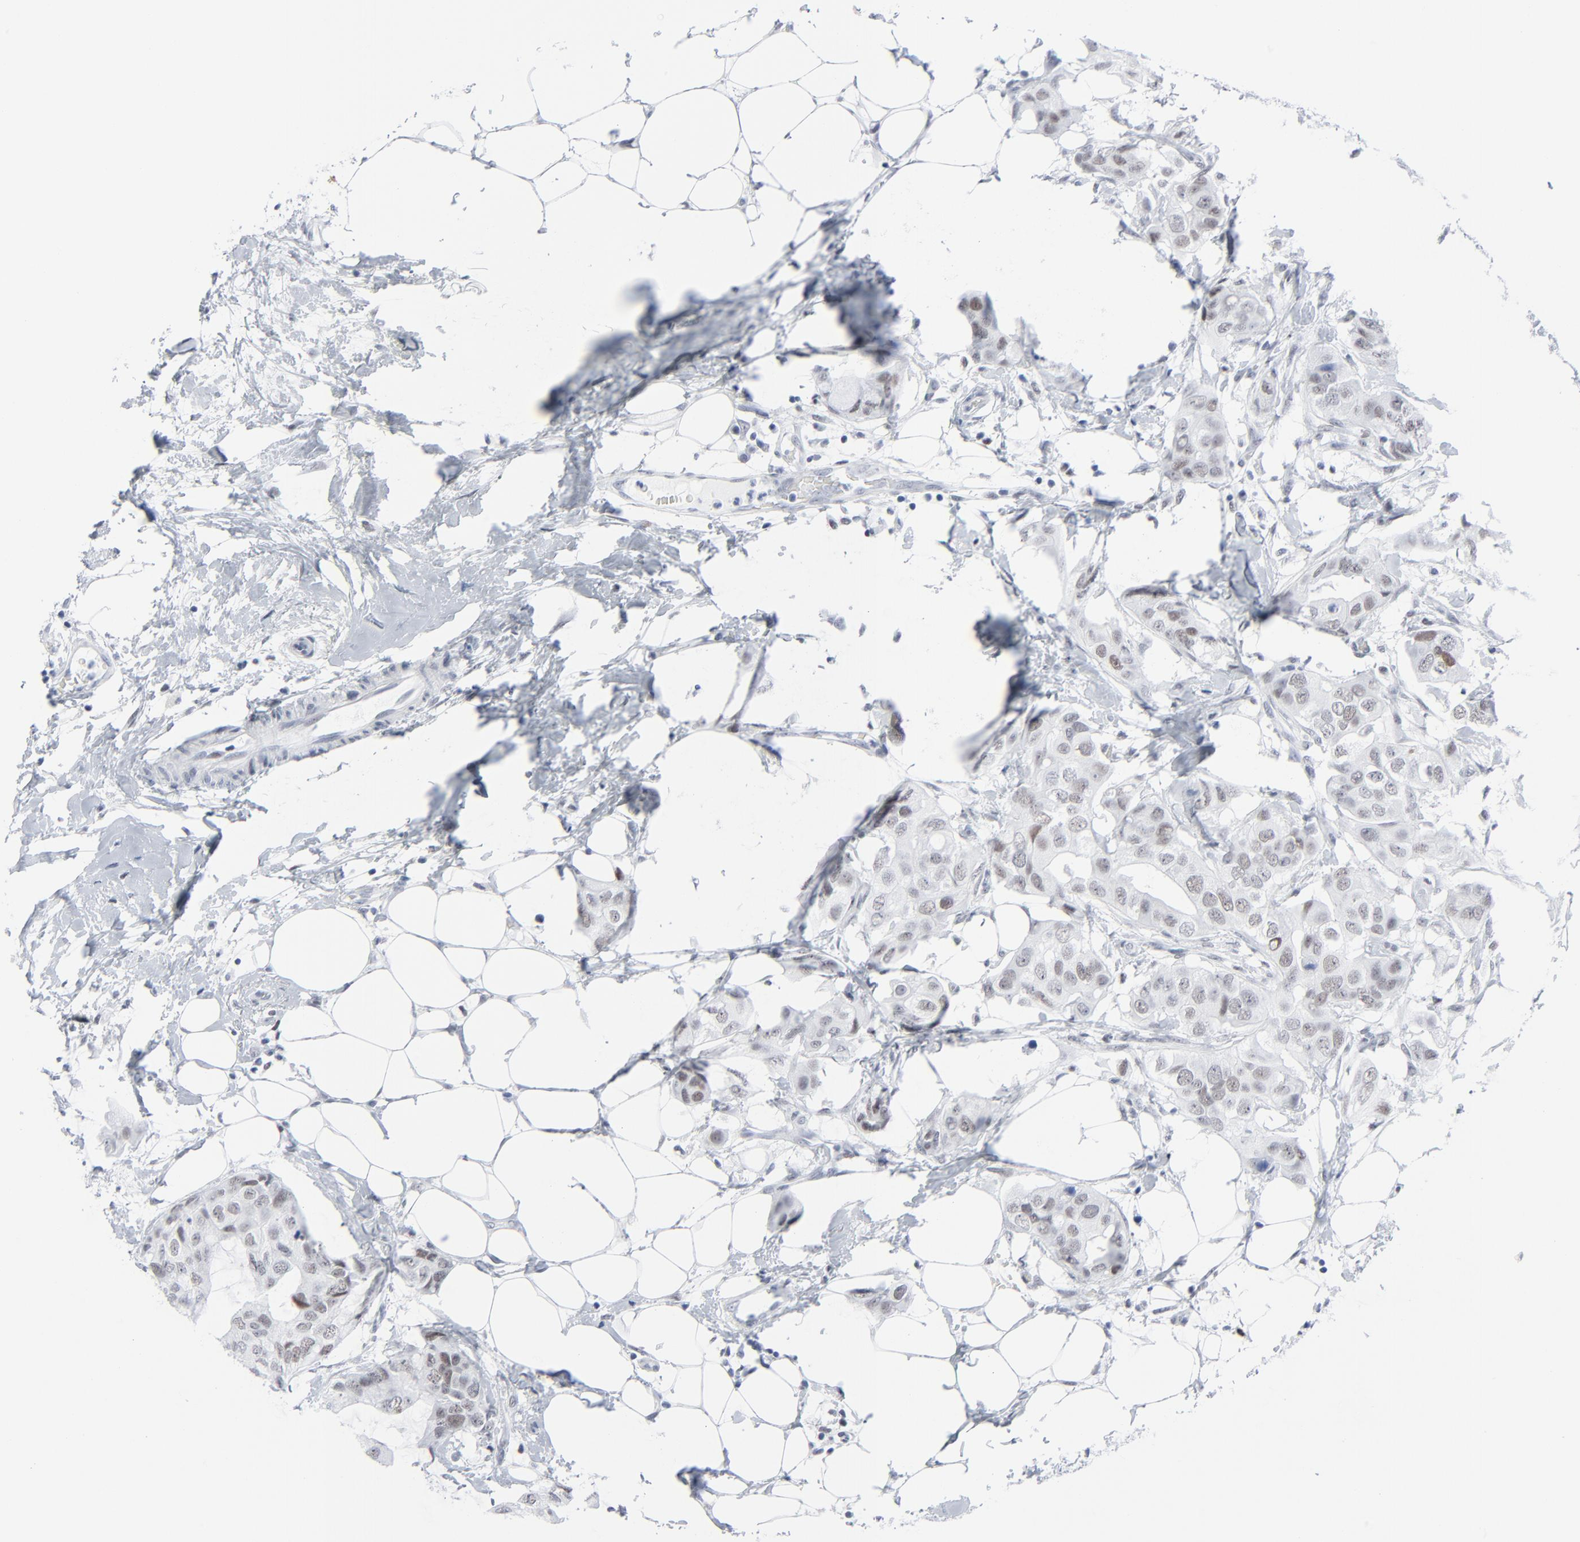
{"staining": {"intensity": "weak", "quantity": ">75%", "location": "nuclear"}, "tissue": "breast cancer", "cell_type": "Tumor cells", "image_type": "cancer", "snomed": [{"axis": "morphology", "description": "Duct carcinoma"}, {"axis": "topography", "description": "Breast"}], "caption": "Approximately >75% of tumor cells in human breast cancer exhibit weak nuclear protein positivity as visualized by brown immunohistochemical staining.", "gene": "SIRT1", "patient": {"sex": "female", "age": 40}}